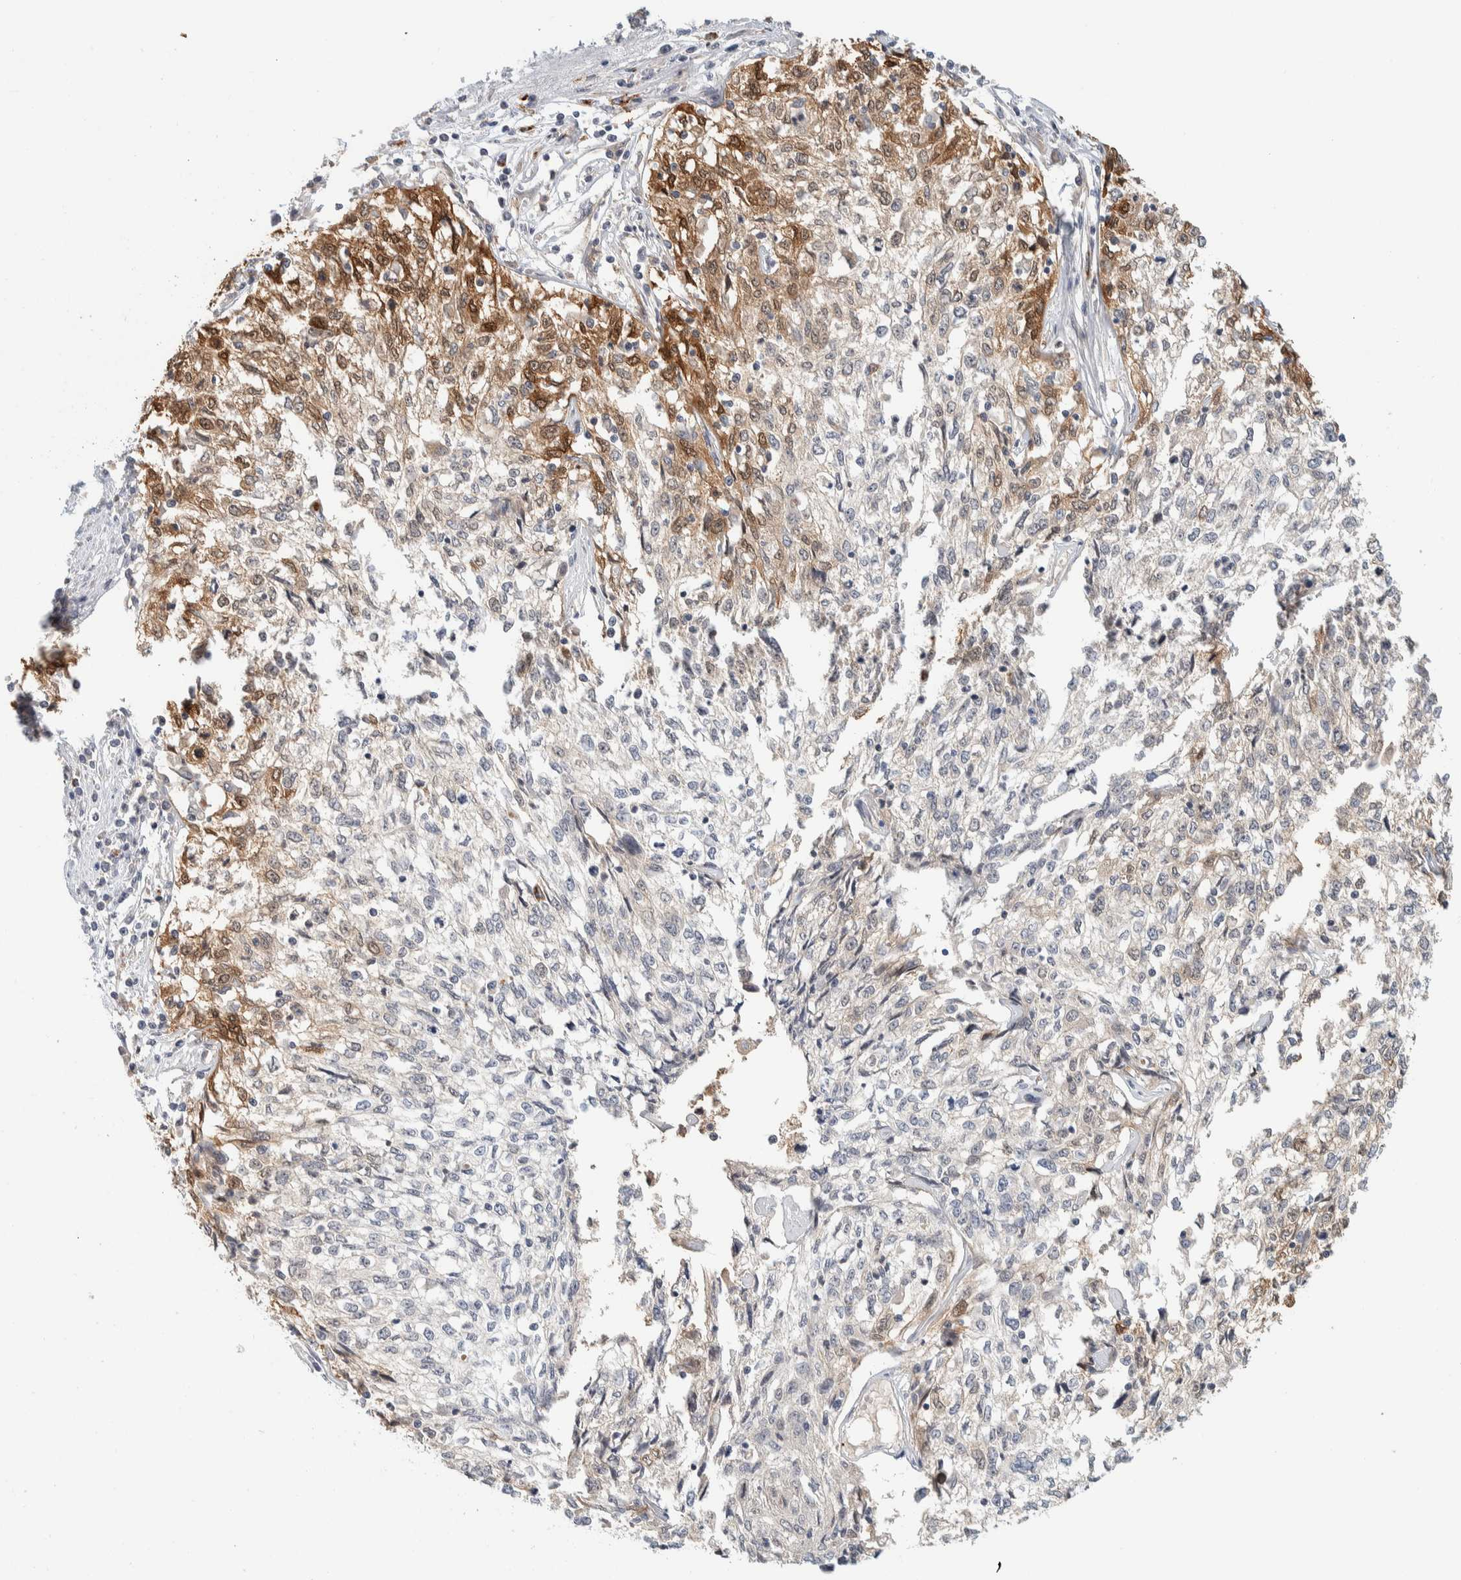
{"staining": {"intensity": "moderate", "quantity": "<25%", "location": "cytoplasmic/membranous"}, "tissue": "cervical cancer", "cell_type": "Tumor cells", "image_type": "cancer", "snomed": [{"axis": "morphology", "description": "Squamous cell carcinoma, NOS"}, {"axis": "topography", "description": "Cervix"}], "caption": "Tumor cells reveal low levels of moderate cytoplasmic/membranous expression in about <25% of cells in human squamous cell carcinoma (cervical).", "gene": "GCLM", "patient": {"sex": "female", "age": 57}}